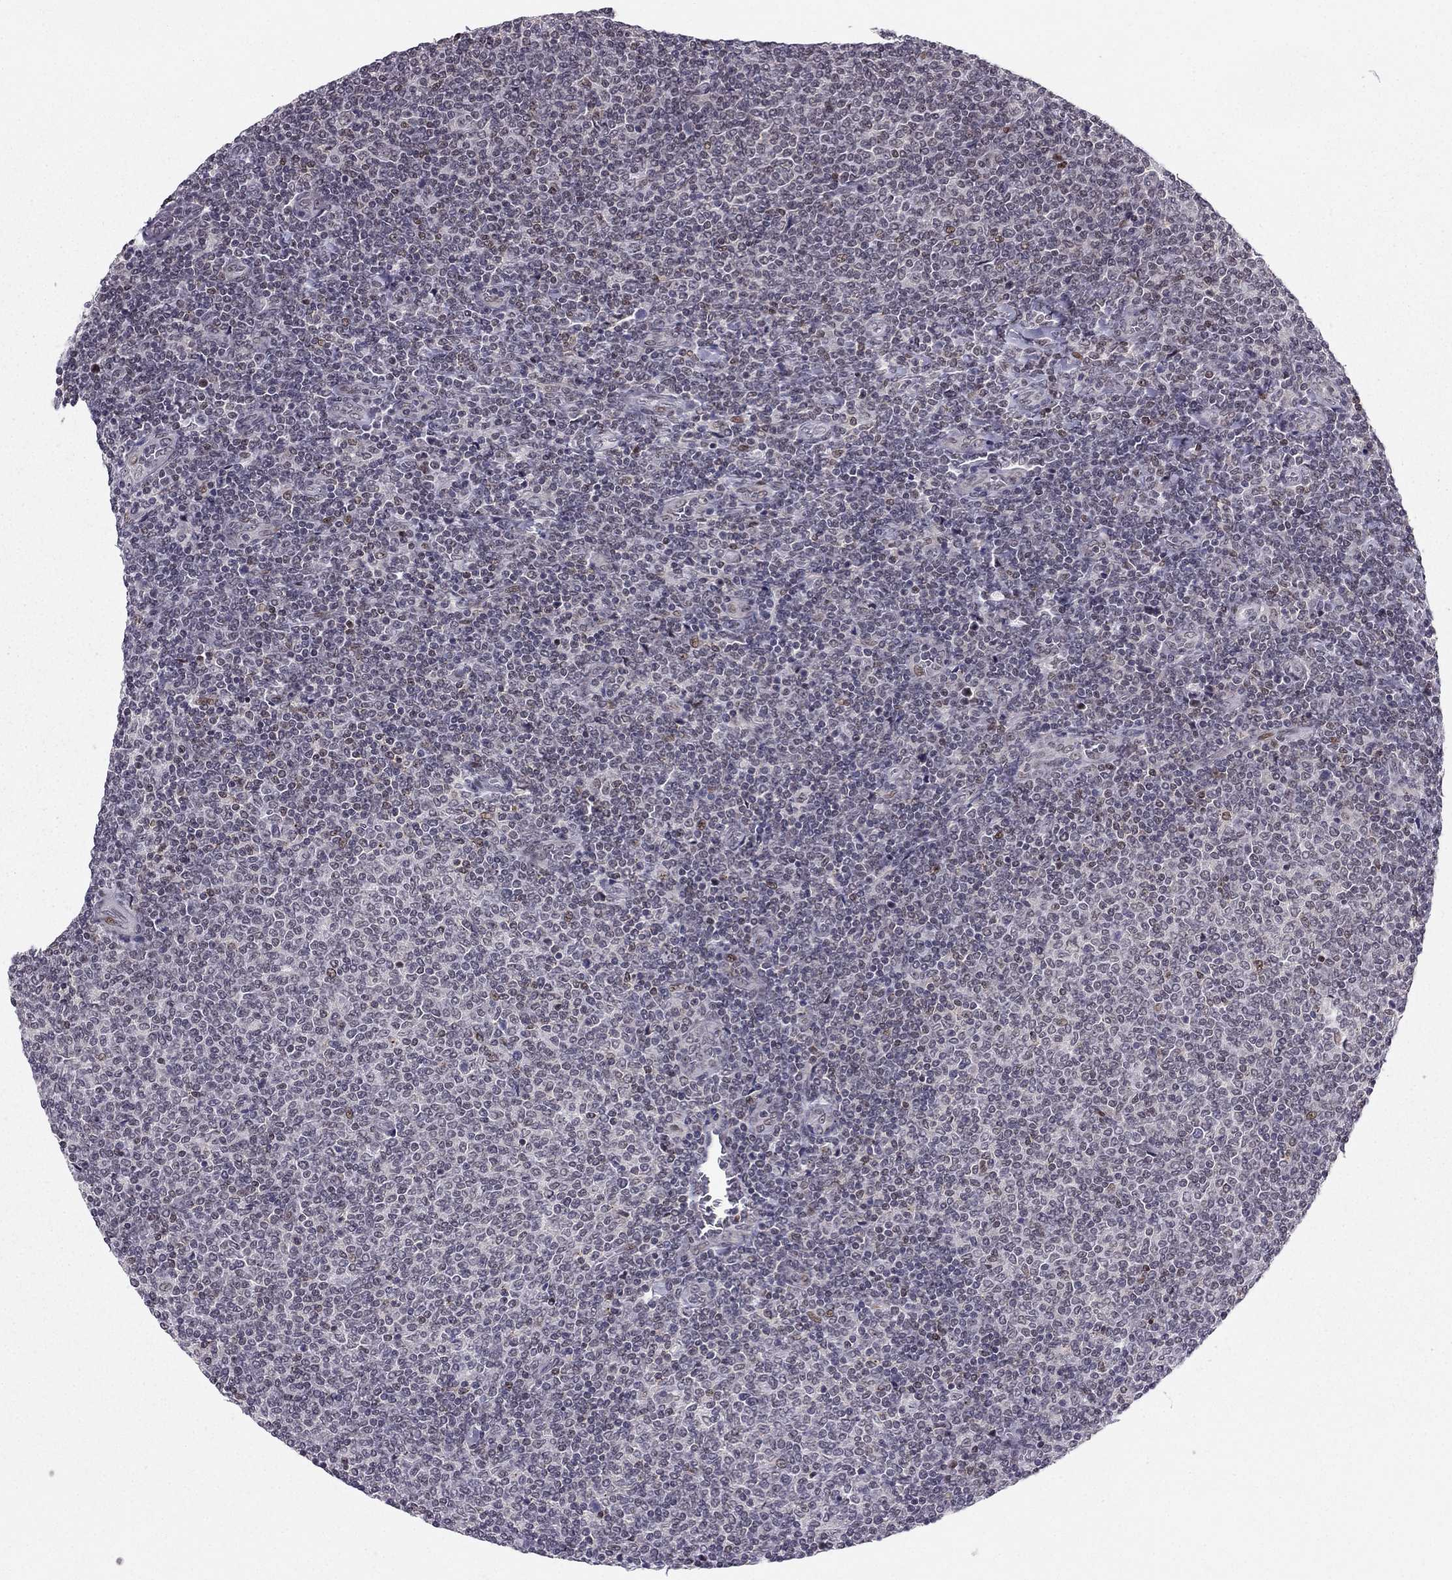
{"staining": {"intensity": "negative", "quantity": "none", "location": "none"}, "tissue": "lymphoma", "cell_type": "Tumor cells", "image_type": "cancer", "snomed": [{"axis": "morphology", "description": "Malignant lymphoma, non-Hodgkin's type, Low grade"}, {"axis": "topography", "description": "Lymph node"}], "caption": "Image shows no protein expression in tumor cells of malignant lymphoma, non-Hodgkin's type (low-grade) tissue.", "gene": "RPRD2", "patient": {"sex": "male", "age": 52}}